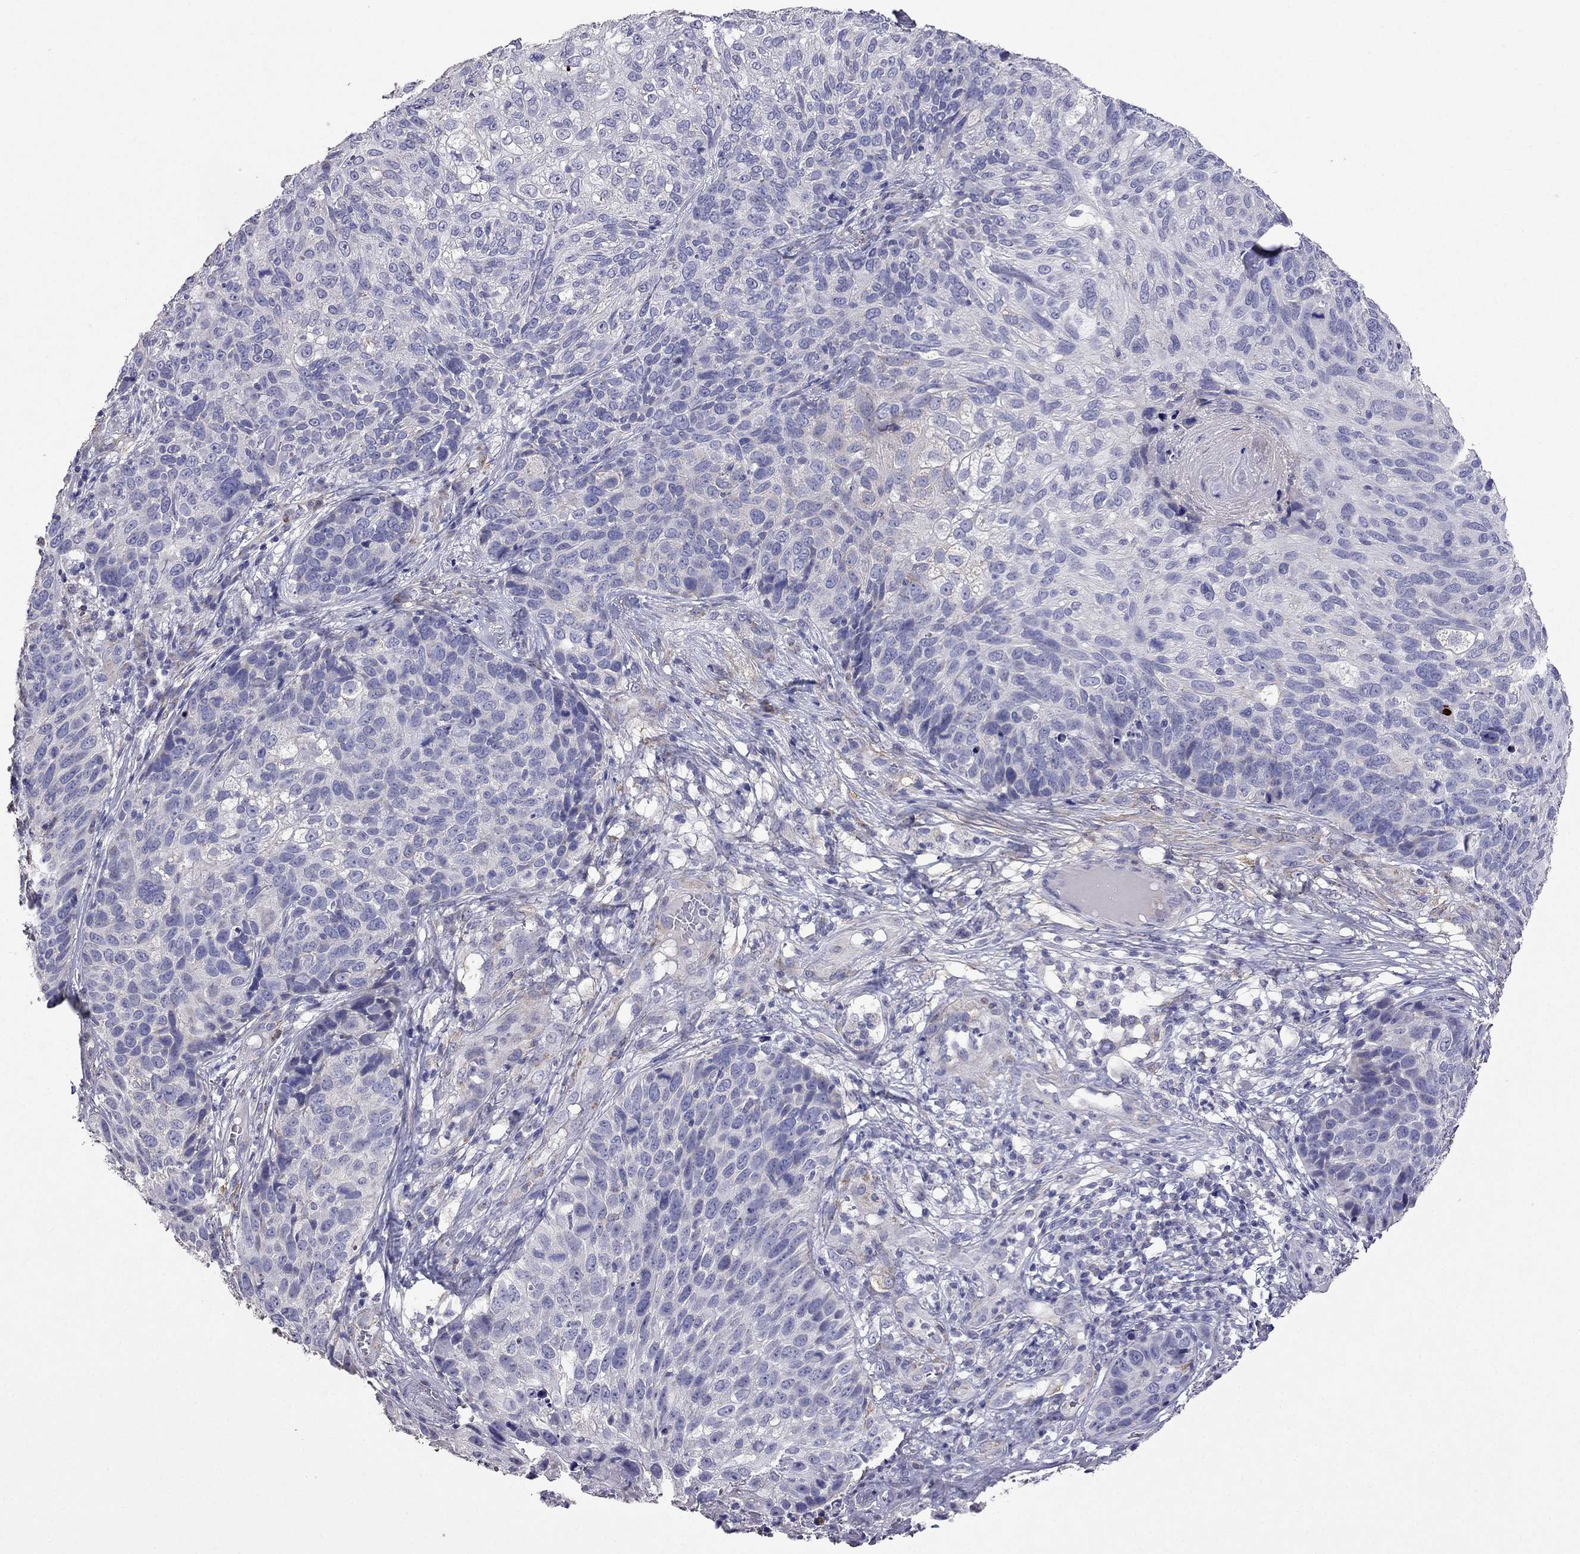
{"staining": {"intensity": "negative", "quantity": "none", "location": "none"}, "tissue": "skin cancer", "cell_type": "Tumor cells", "image_type": "cancer", "snomed": [{"axis": "morphology", "description": "Squamous cell carcinoma, NOS"}, {"axis": "topography", "description": "Skin"}], "caption": "This is an immunohistochemistry image of skin cancer (squamous cell carcinoma). There is no expression in tumor cells.", "gene": "AK5", "patient": {"sex": "male", "age": 92}}